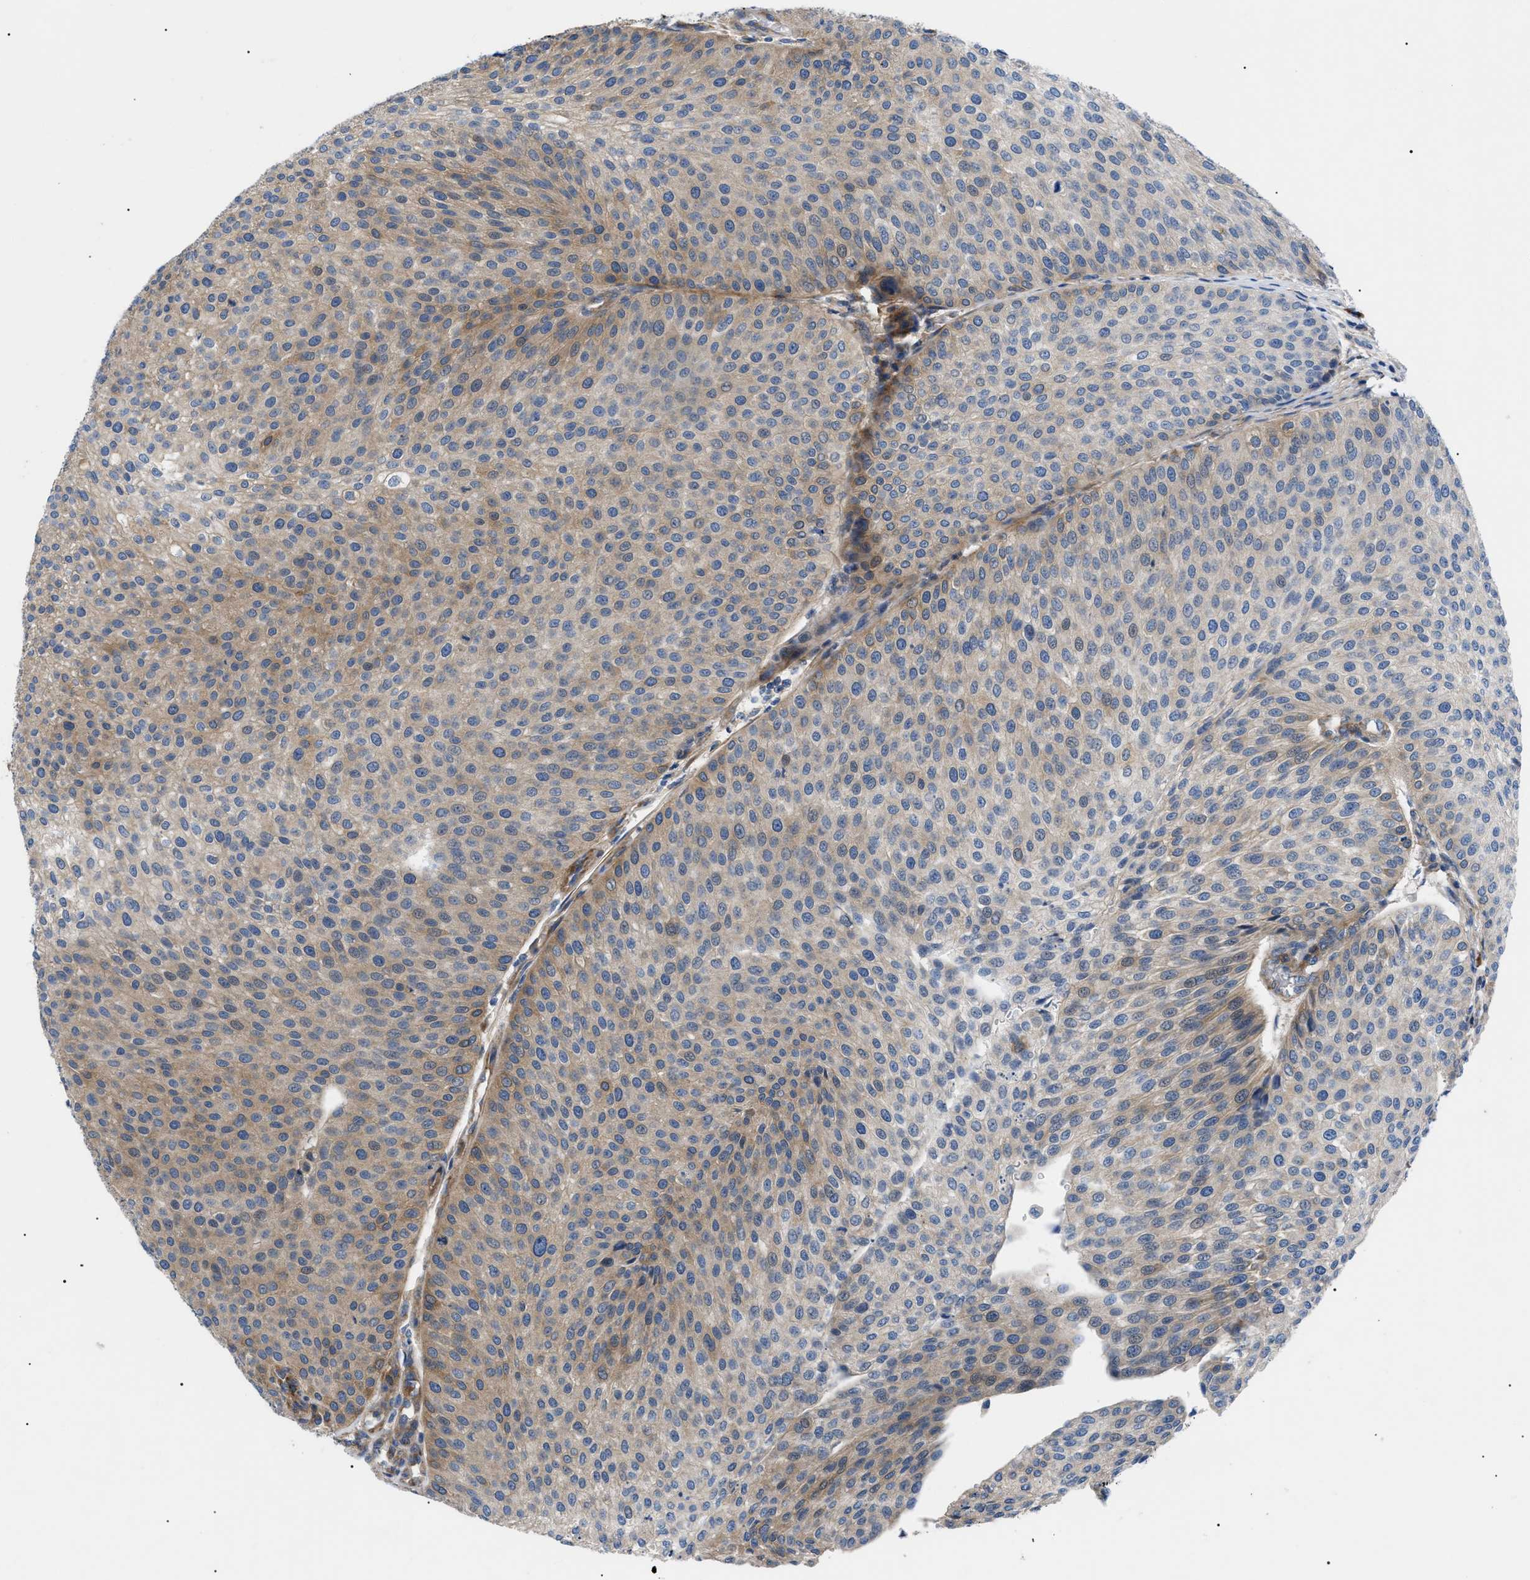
{"staining": {"intensity": "weak", "quantity": "25%-75%", "location": "cytoplasmic/membranous"}, "tissue": "urothelial cancer", "cell_type": "Tumor cells", "image_type": "cancer", "snomed": [{"axis": "morphology", "description": "Urothelial carcinoma, Low grade"}, {"axis": "topography", "description": "Smooth muscle"}, {"axis": "topography", "description": "Urinary bladder"}], "caption": "This is an image of immunohistochemistry (IHC) staining of low-grade urothelial carcinoma, which shows weak staining in the cytoplasmic/membranous of tumor cells.", "gene": "HSPB8", "patient": {"sex": "male", "age": 60}}